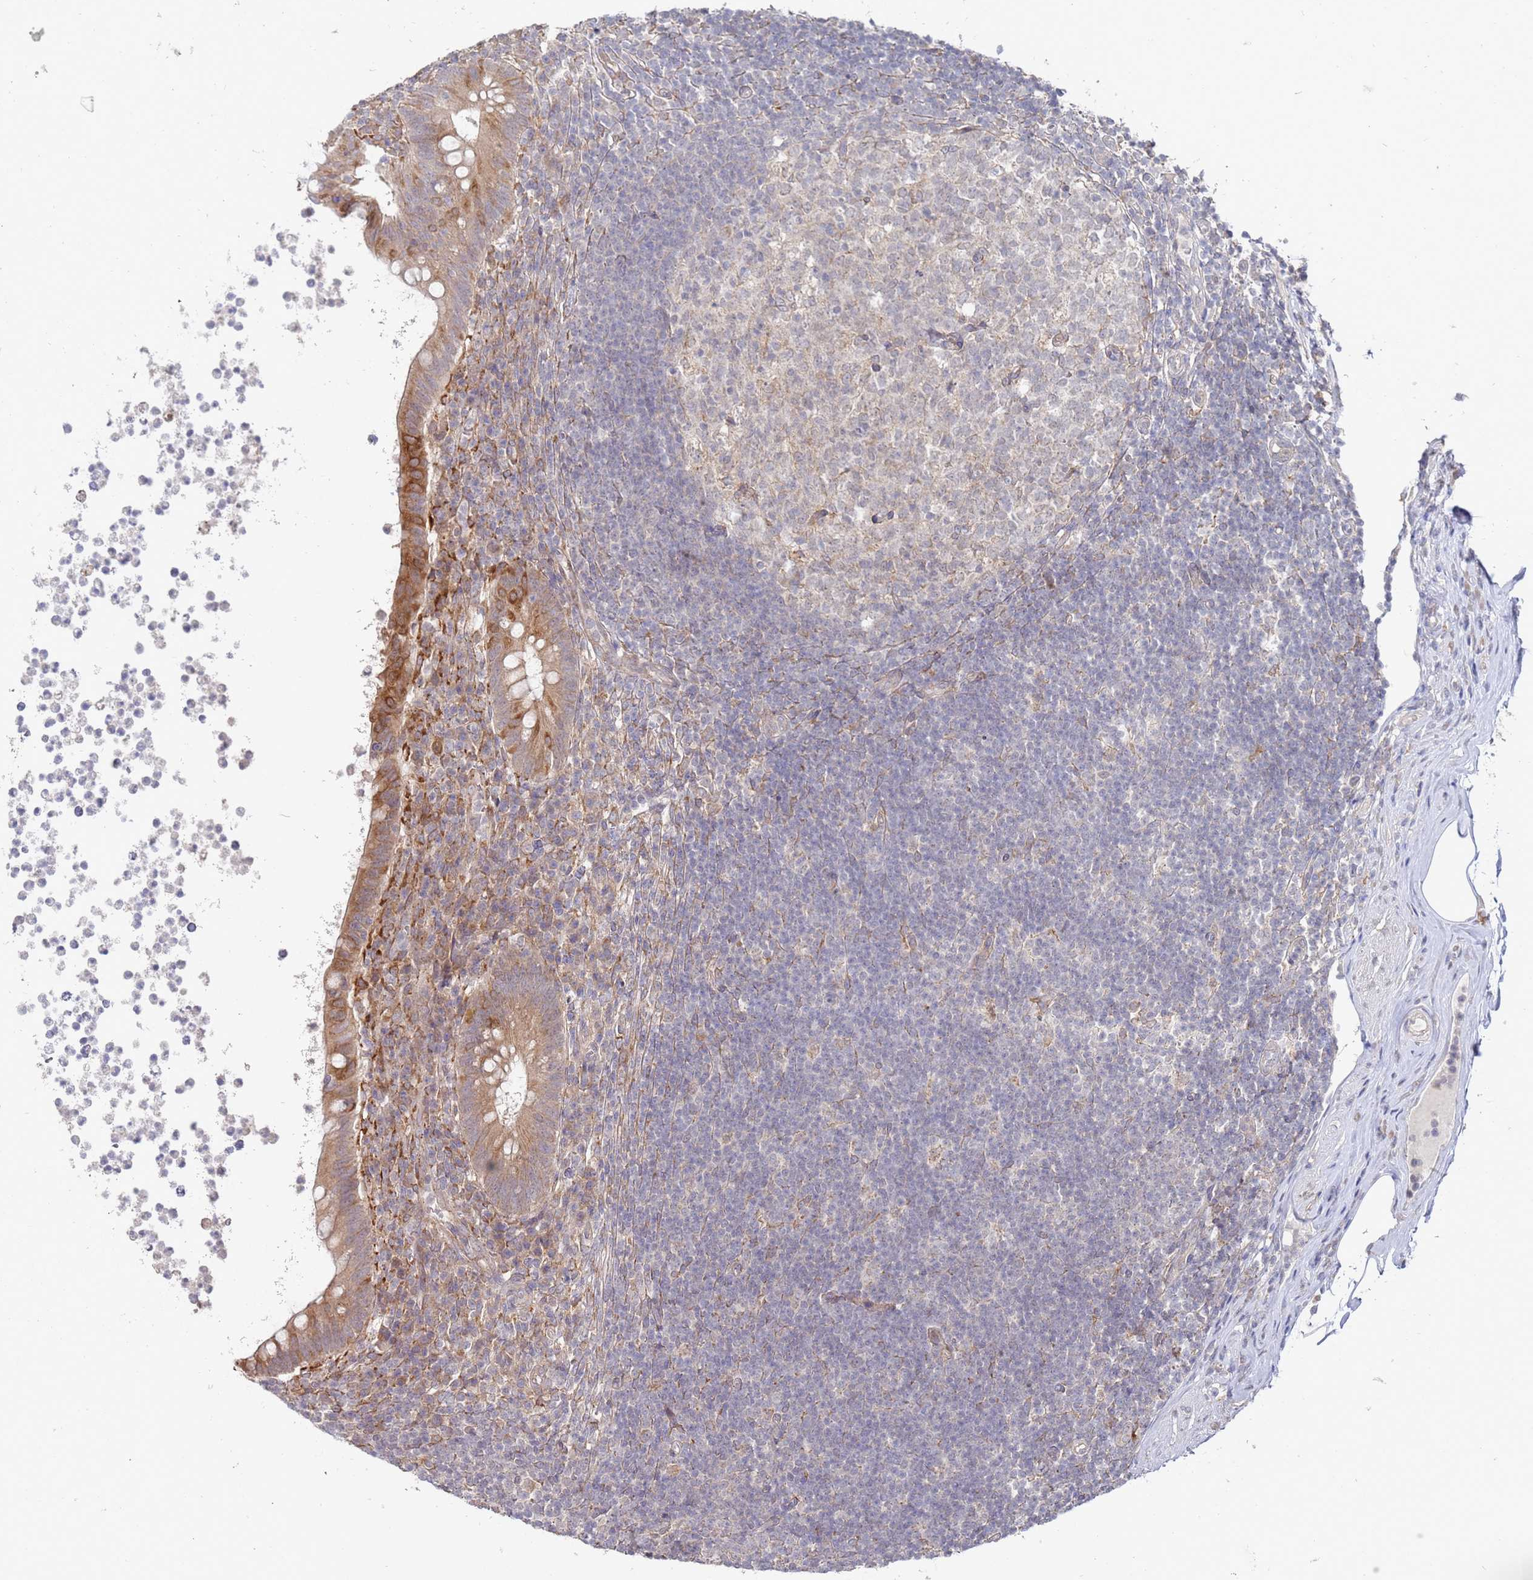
{"staining": {"intensity": "moderate", "quantity": ">75%", "location": "cytoplasmic/membranous"}, "tissue": "appendix", "cell_type": "Glandular cells", "image_type": "normal", "snomed": [{"axis": "morphology", "description": "Normal tissue, NOS"}, {"axis": "topography", "description": "Appendix"}], "caption": "High-power microscopy captured an immunohistochemistry (IHC) image of benign appendix, revealing moderate cytoplasmic/membranous staining in about >75% of glandular cells.", "gene": "VRK2", "patient": {"sex": "female", "age": 56}}